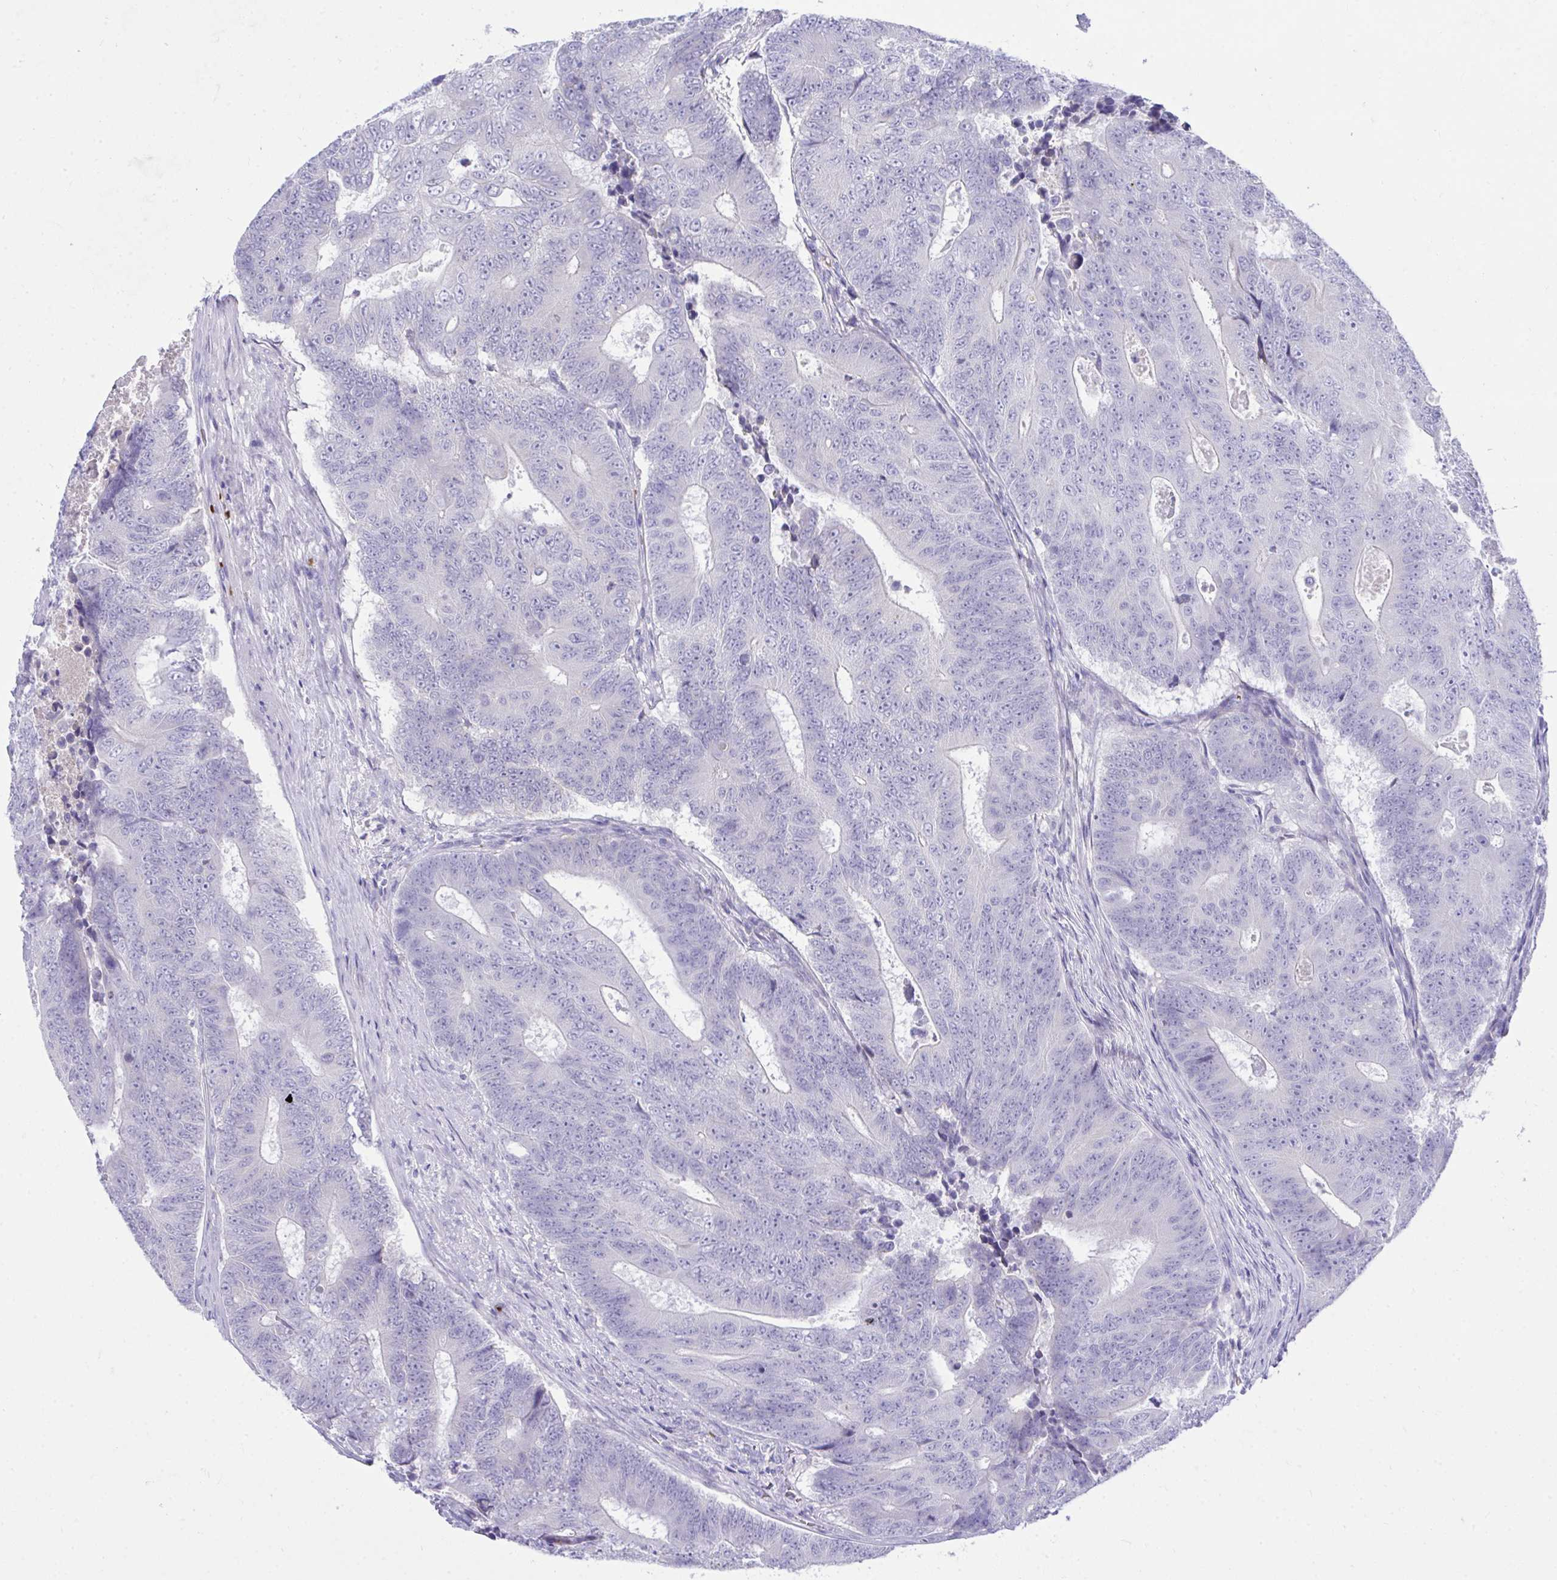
{"staining": {"intensity": "negative", "quantity": "none", "location": "none"}, "tissue": "colorectal cancer", "cell_type": "Tumor cells", "image_type": "cancer", "snomed": [{"axis": "morphology", "description": "Adenocarcinoma, NOS"}, {"axis": "topography", "description": "Colon"}], "caption": "Adenocarcinoma (colorectal) was stained to show a protein in brown. There is no significant positivity in tumor cells. Brightfield microscopy of immunohistochemistry (IHC) stained with DAB (3,3'-diaminobenzidine) (brown) and hematoxylin (blue), captured at high magnification.", "gene": "PLEKHH1", "patient": {"sex": "female", "age": 48}}